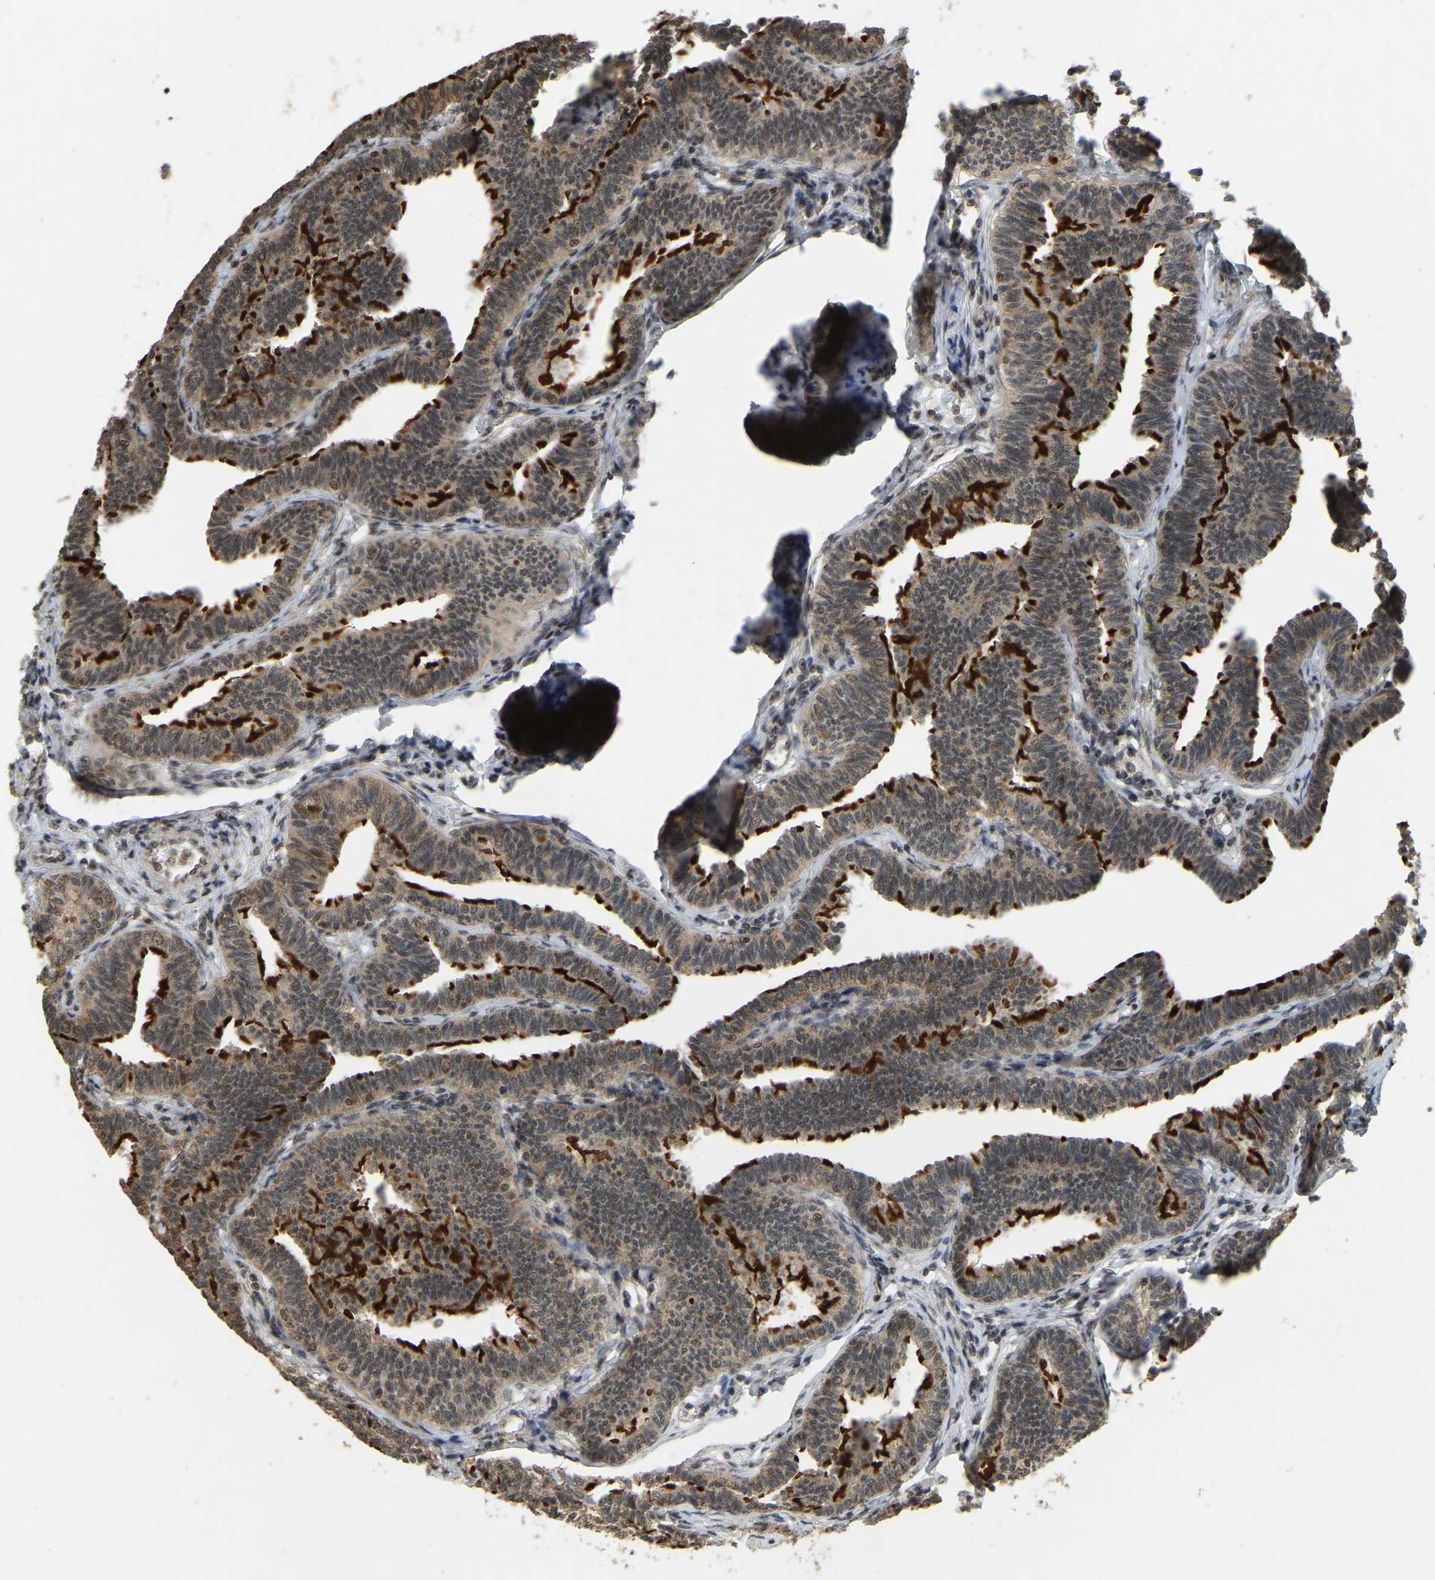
{"staining": {"intensity": "strong", "quantity": ">75%", "location": "cytoplasmic/membranous,nuclear"}, "tissue": "fallopian tube", "cell_type": "Glandular cells", "image_type": "normal", "snomed": [{"axis": "morphology", "description": "Normal tissue, NOS"}, {"axis": "topography", "description": "Fallopian tube"}, {"axis": "topography", "description": "Ovary"}], "caption": "DAB immunohistochemical staining of unremarkable fallopian tube shows strong cytoplasmic/membranous,nuclear protein positivity in approximately >75% of glandular cells.", "gene": "BRF2", "patient": {"sex": "female", "age": 23}}